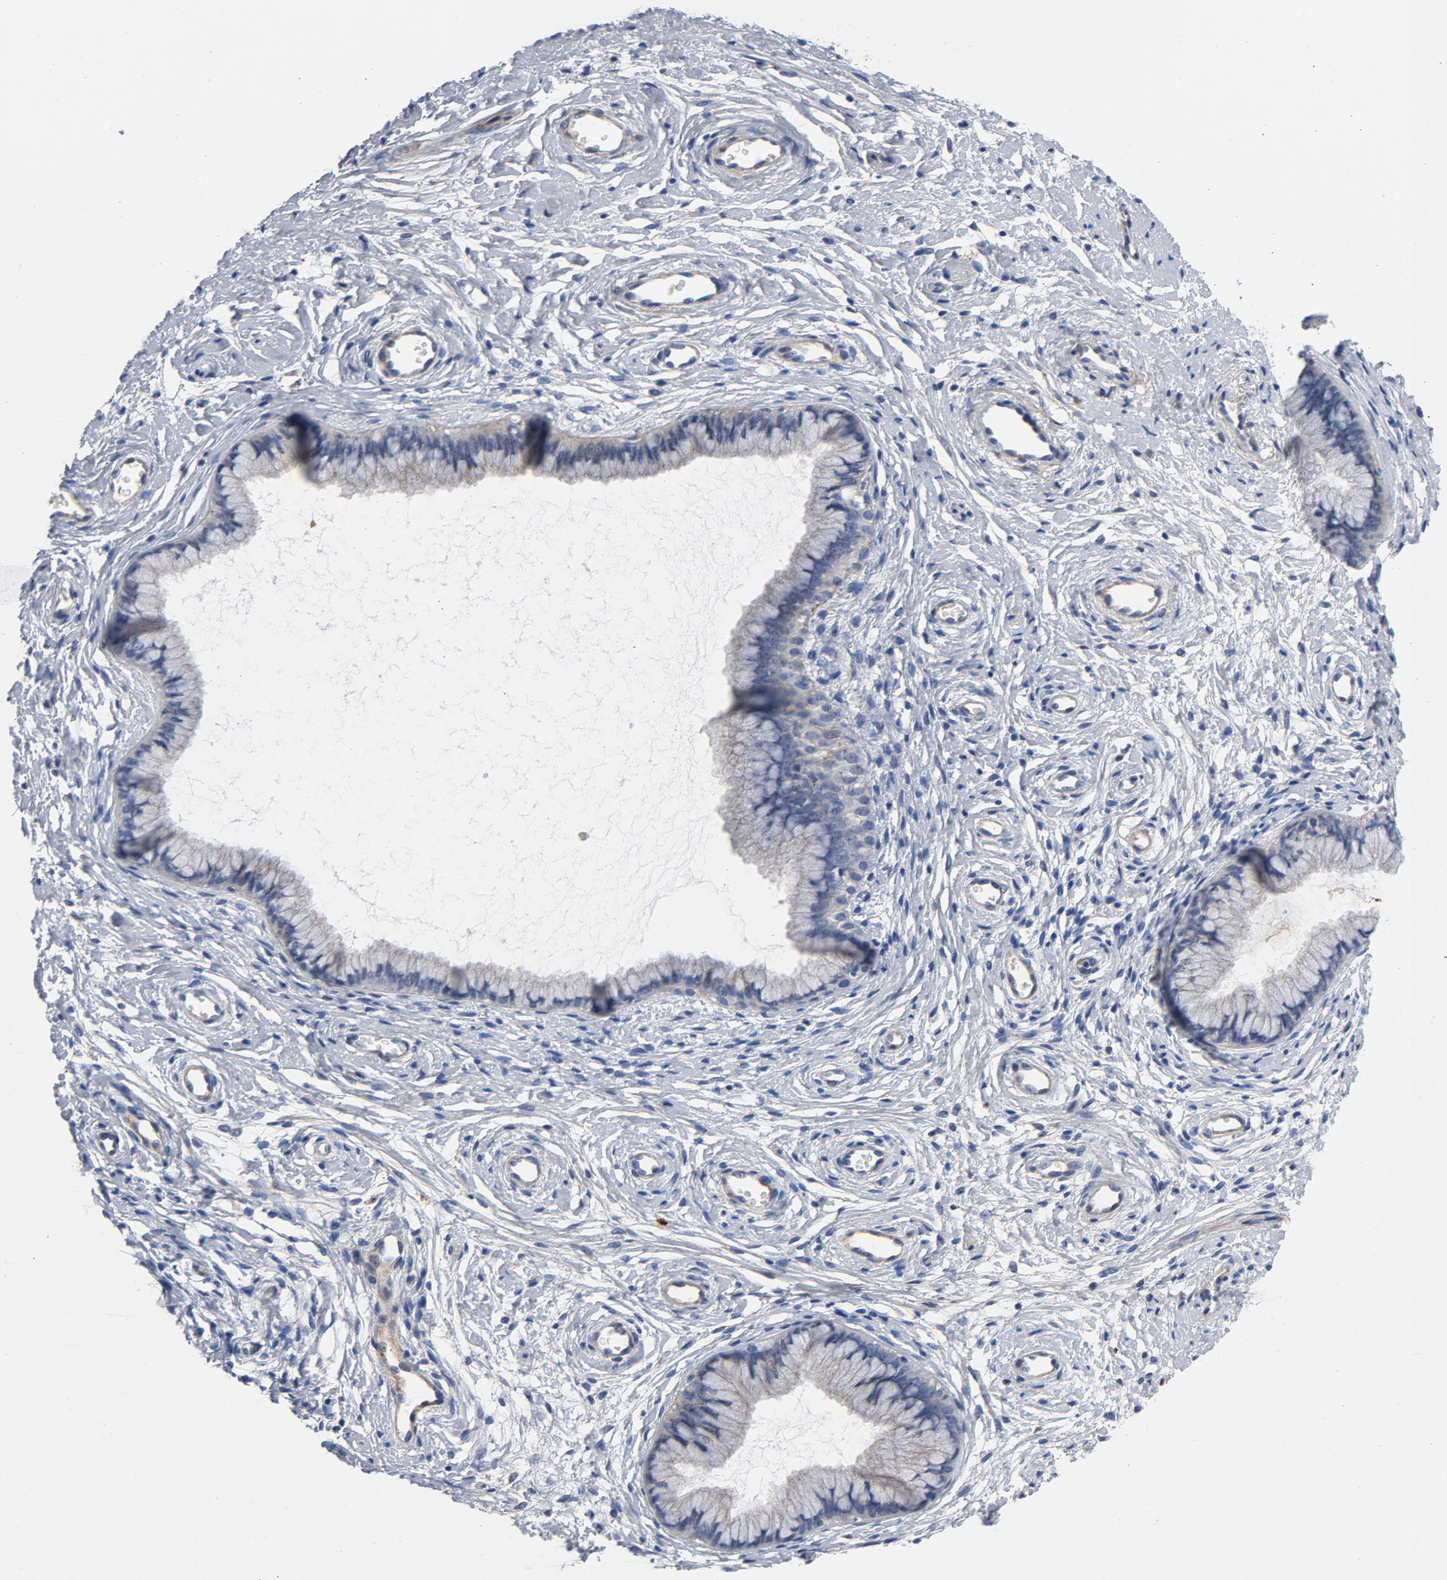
{"staining": {"intensity": "weak", "quantity": "<25%", "location": "cytoplasmic/membranous"}, "tissue": "cervix", "cell_type": "Glandular cells", "image_type": "normal", "snomed": [{"axis": "morphology", "description": "Normal tissue, NOS"}, {"axis": "topography", "description": "Cervix"}], "caption": "This is a histopathology image of IHC staining of unremarkable cervix, which shows no expression in glandular cells.", "gene": "LAMC1", "patient": {"sex": "female", "age": 39}}